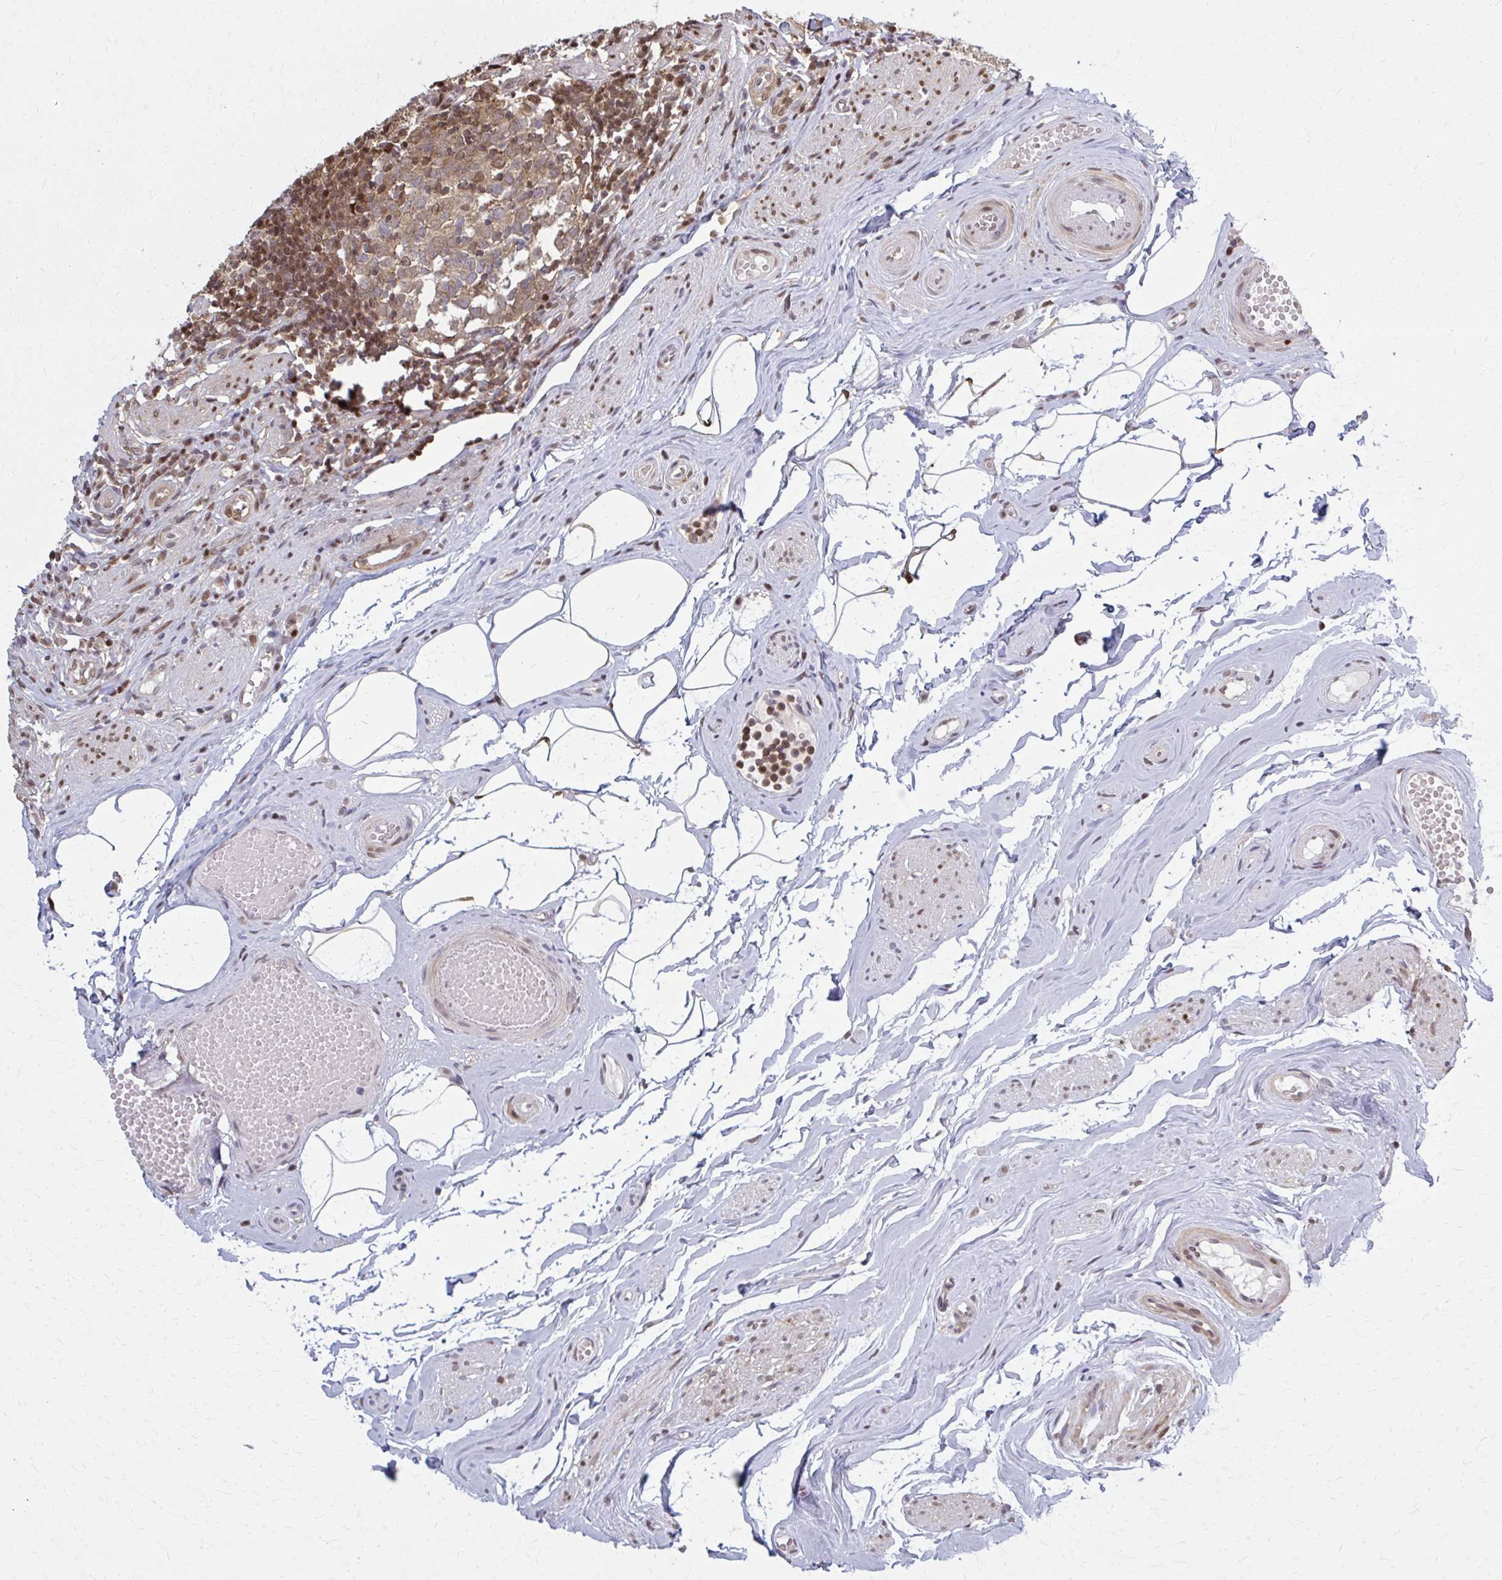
{"staining": {"intensity": "moderate", "quantity": ">75%", "location": "cytoplasmic/membranous,nuclear"}, "tissue": "appendix", "cell_type": "Glandular cells", "image_type": "normal", "snomed": [{"axis": "morphology", "description": "Normal tissue, NOS"}, {"axis": "topography", "description": "Appendix"}], "caption": "IHC micrograph of benign human appendix stained for a protein (brown), which reveals medium levels of moderate cytoplasmic/membranous,nuclear expression in about >75% of glandular cells.", "gene": "MDH1", "patient": {"sex": "female", "age": 56}}